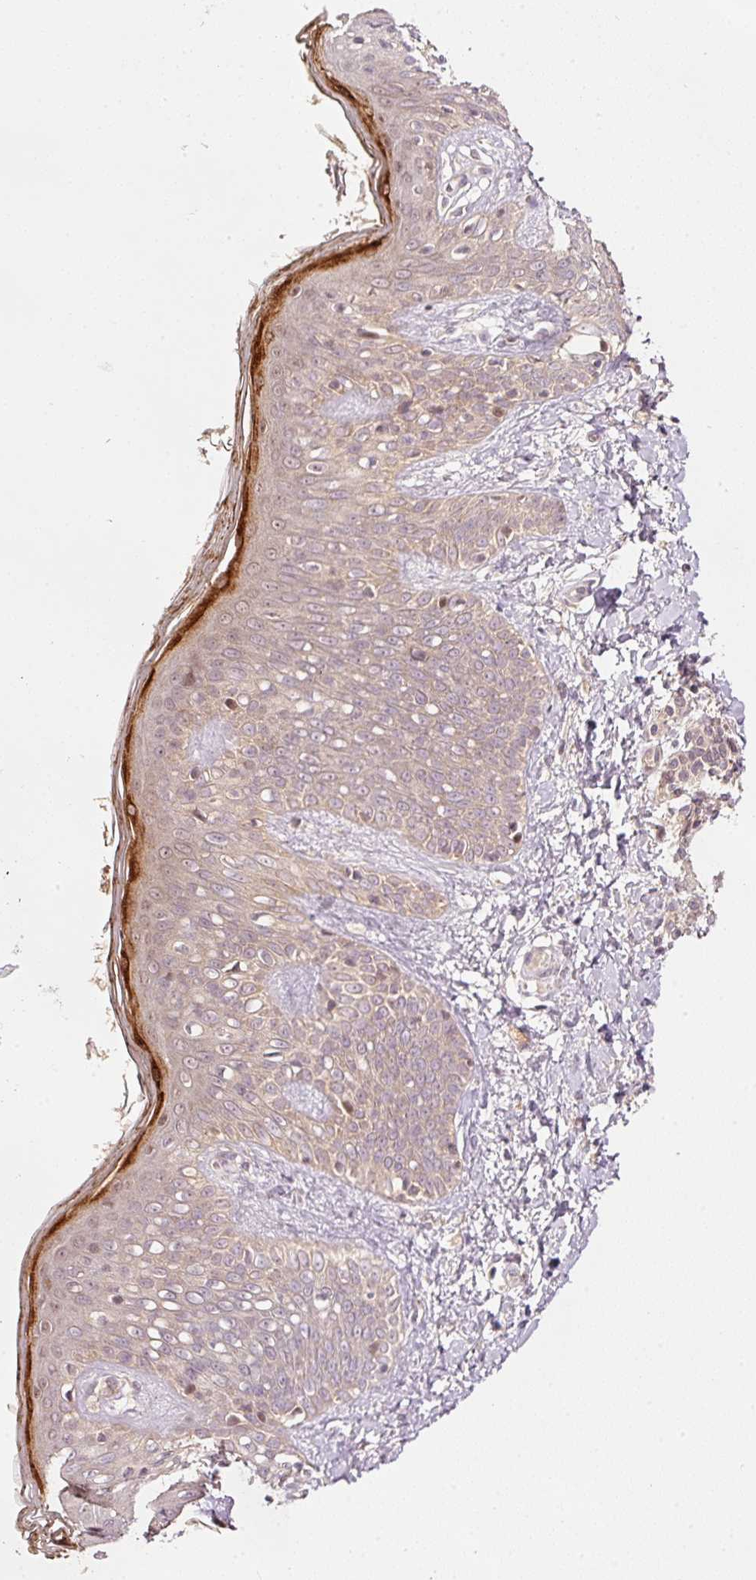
{"staining": {"intensity": "weak", "quantity": "25%-75%", "location": "nuclear"}, "tissue": "skin", "cell_type": "Fibroblasts", "image_type": "normal", "snomed": [{"axis": "morphology", "description": "Normal tissue, NOS"}, {"axis": "topography", "description": "Skin"}], "caption": "Immunohistochemical staining of normal skin shows 25%-75% levels of weak nuclear protein staining in about 25%-75% of fibroblasts. (brown staining indicates protein expression, while blue staining denotes nuclei).", "gene": "PCDHB1", "patient": {"sex": "male", "age": 16}}